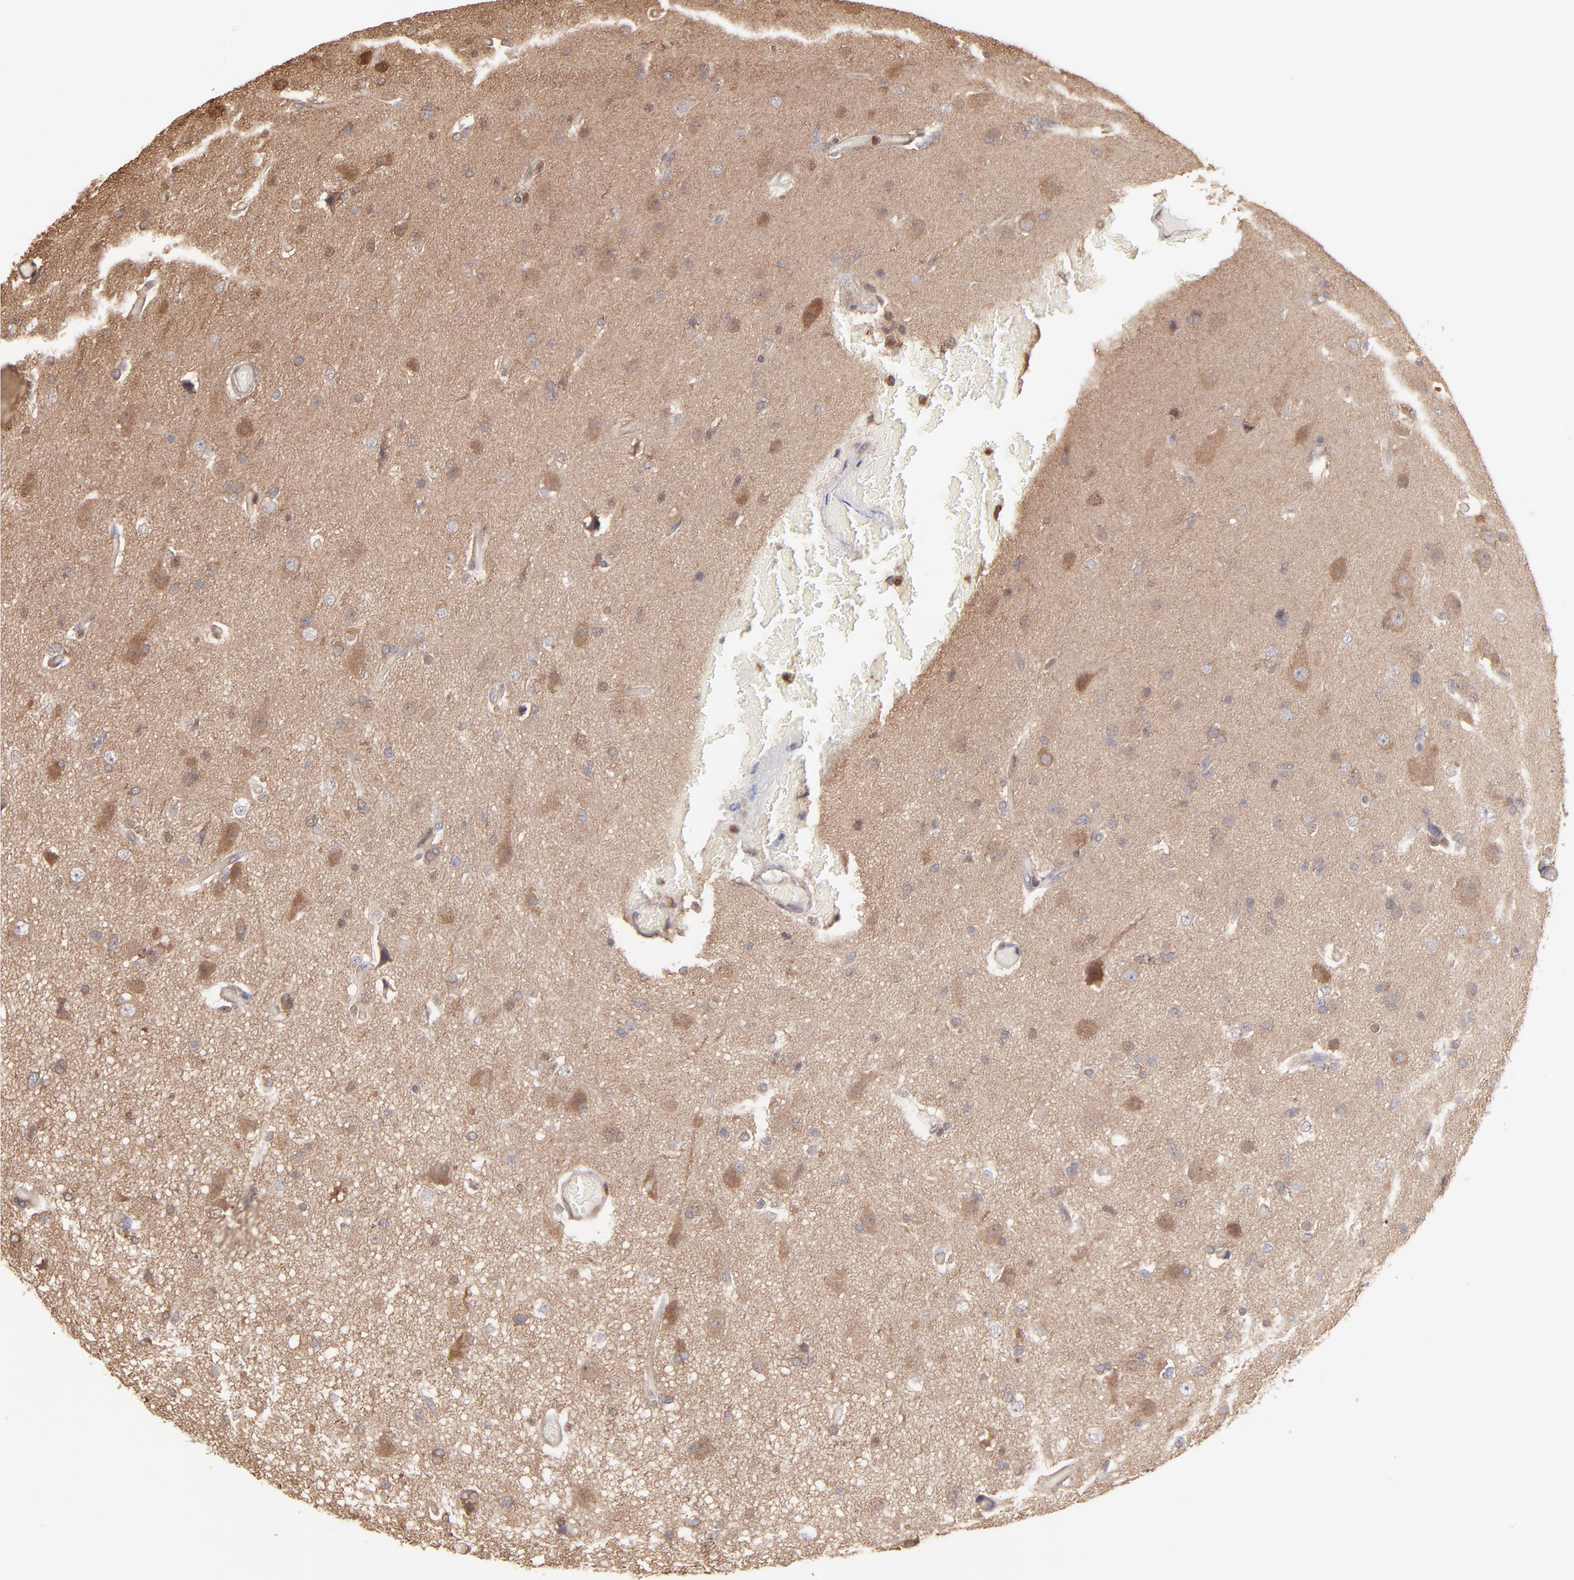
{"staining": {"intensity": "moderate", "quantity": "25%-75%", "location": "cytoplasmic/membranous"}, "tissue": "glioma", "cell_type": "Tumor cells", "image_type": "cancer", "snomed": [{"axis": "morphology", "description": "Glioma, malignant, High grade"}, {"axis": "topography", "description": "Brain"}], "caption": "A high-resolution histopathology image shows immunohistochemistry staining of malignant glioma (high-grade), which exhibits moderate cytoplasmic/membranous staining in approximately 25%-75% of tumor cells. (DAB (3,3'-diaminobenzidine) IHC with brightfield microscopy, high magnification).", "gene": "MAP2K2", "patient": {"sex": "male", "age": 33}}